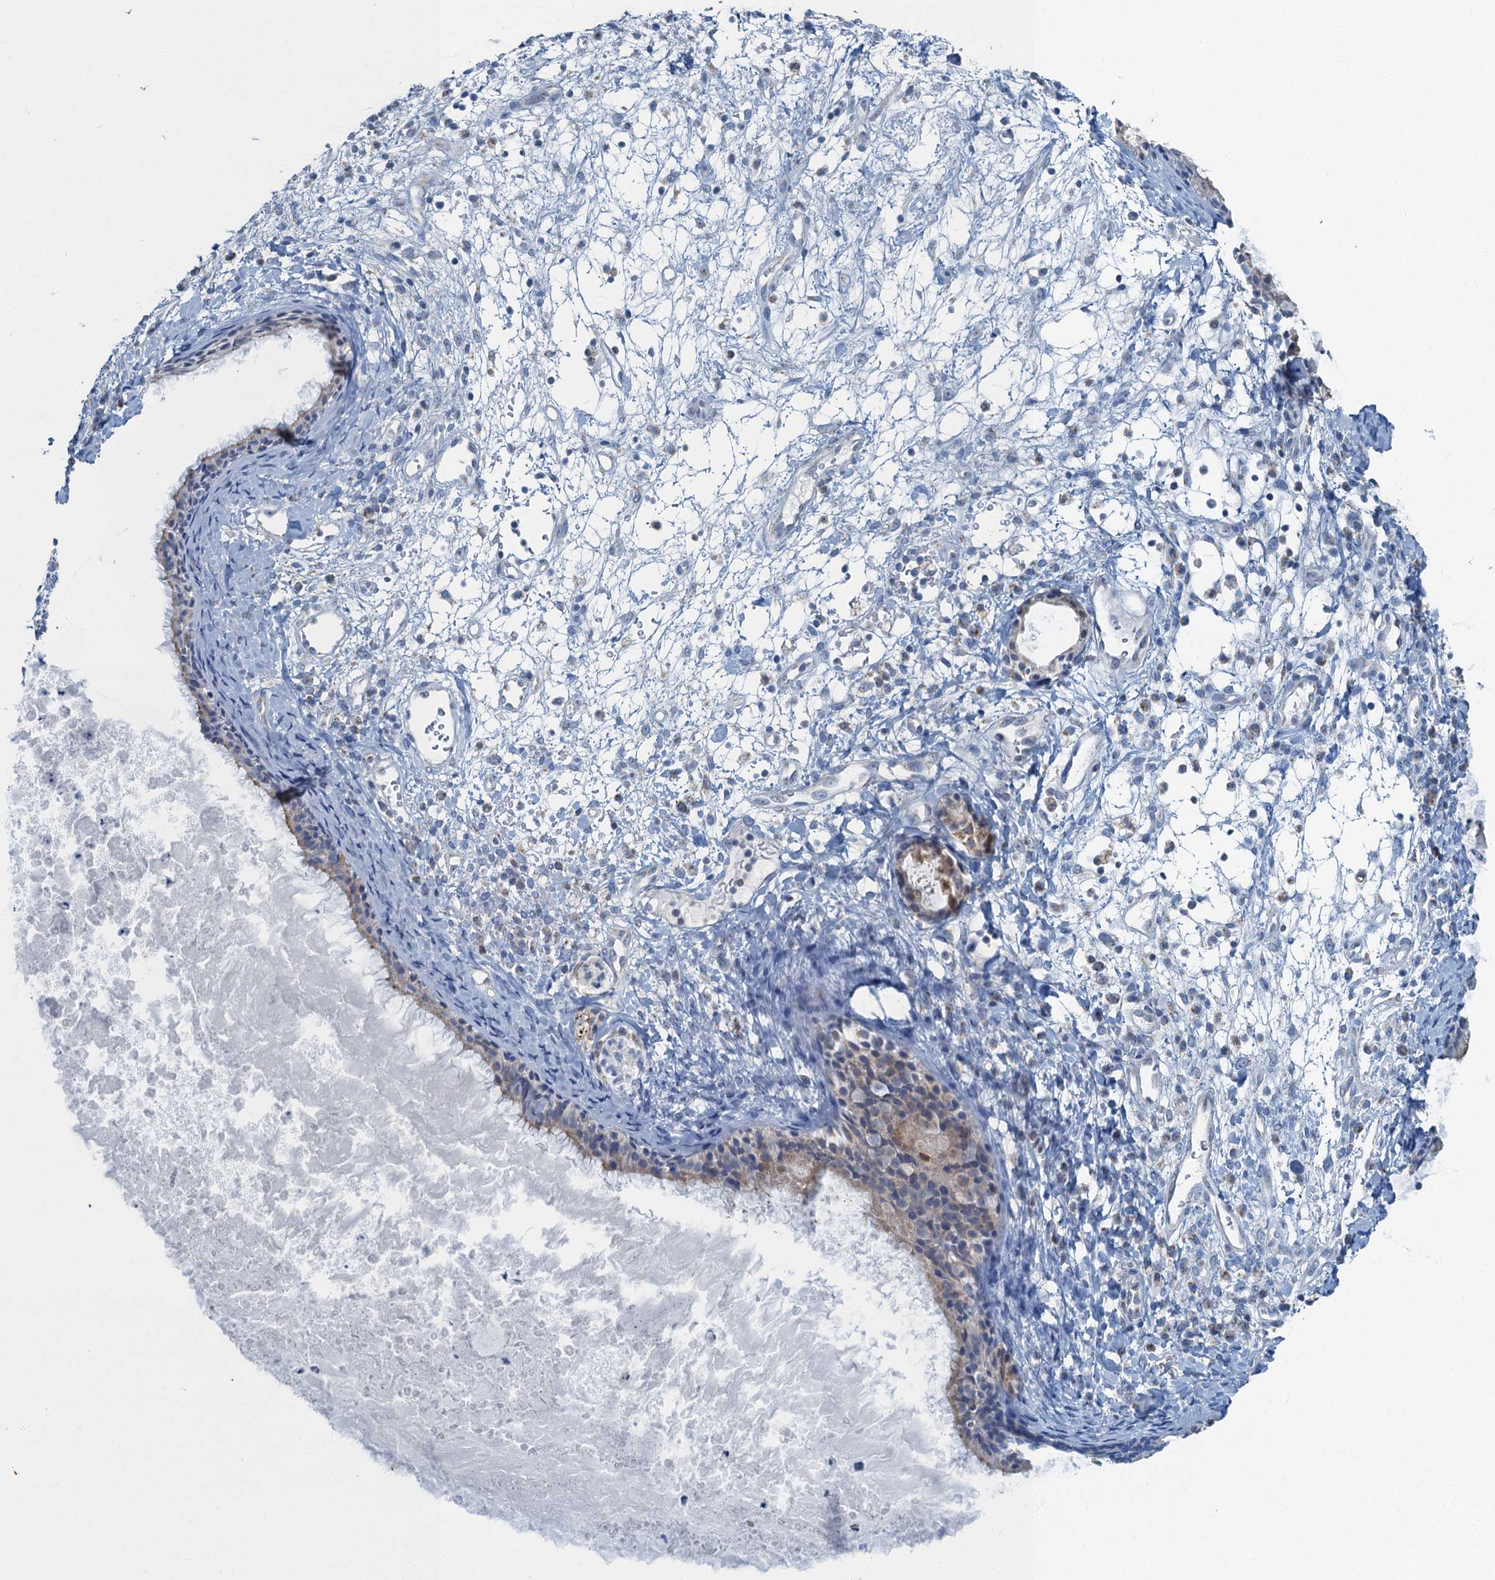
{"staining": {"intensity": "weak", "quantity": "<25%", "location": "cytoplasmic/membranous"}, "tissue": "nasopharynx", "cell_type": "Respiratory epithelial cells", "image_type": "normal", "snomed": [{"axis": "morphology", "description": "Normal tissue, NOS"}, {"axis": "topography", "description": "Nasopharynx"}], "caption": "The image displays no staining of respiratory epithelial cells in normal nasopharynx.", "gene": "RAD9B", "patient": {"sex": "male", "age": 22}}